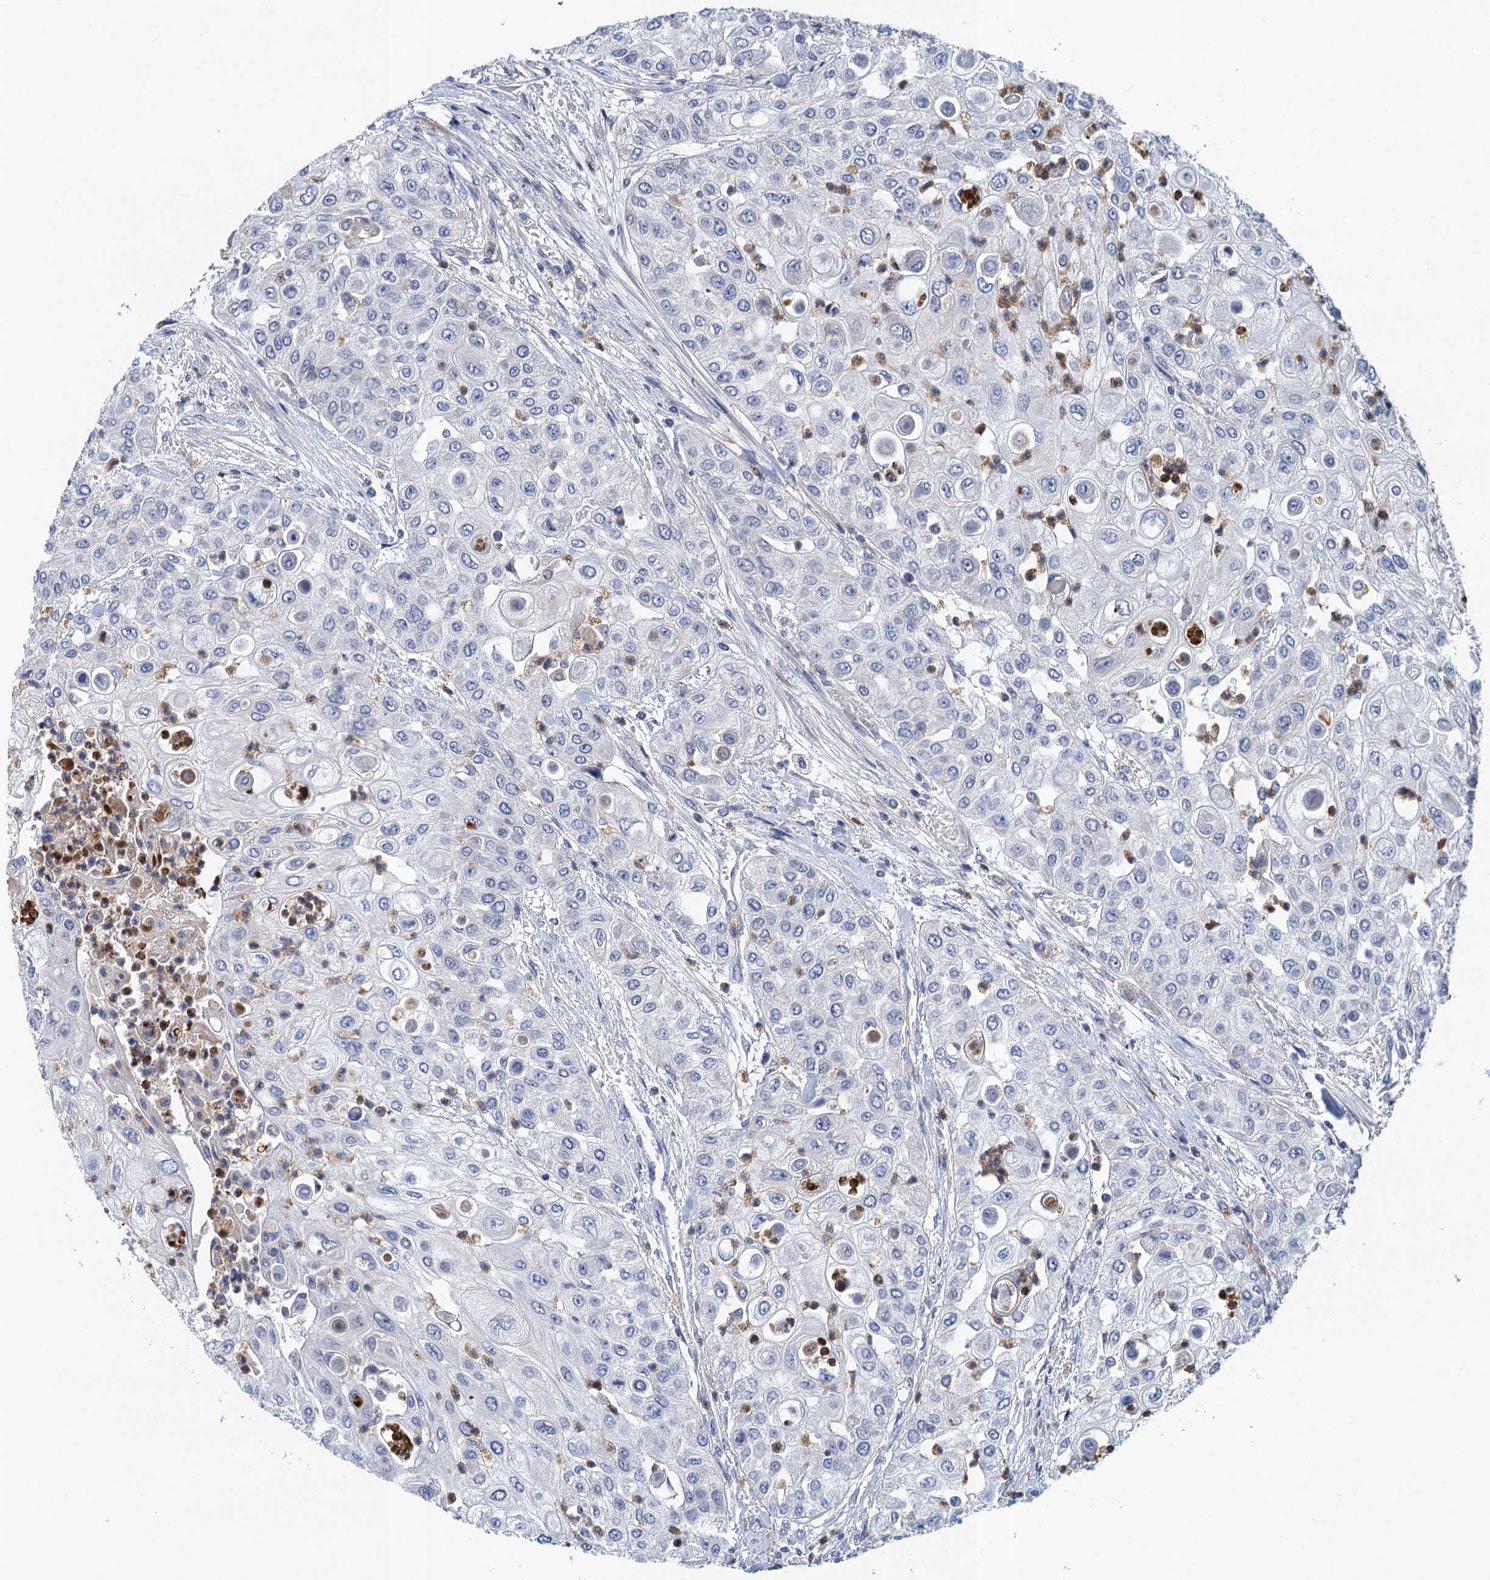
{"staining": {"intensity": "negative", "quantity": "none", "location": "none"}, "tissue": "urothelial cancer", "cell_type": "Tumor cells", "image_type": "cancer", "snomed": [{"axis": "morphology", "description": "Urothelial carcinoma, High grade"}, {"axis": "topography", "description": "Urinary bladder"}], "caption": "Protein analysis of urothelial cancer exhibits no significant staining in tumor cells. (DAB immunohistochemistry (IHC) with hematoxylin counter stain).", "gene": "TPCN1", "patient": {"sex": "female", "age": 79}}